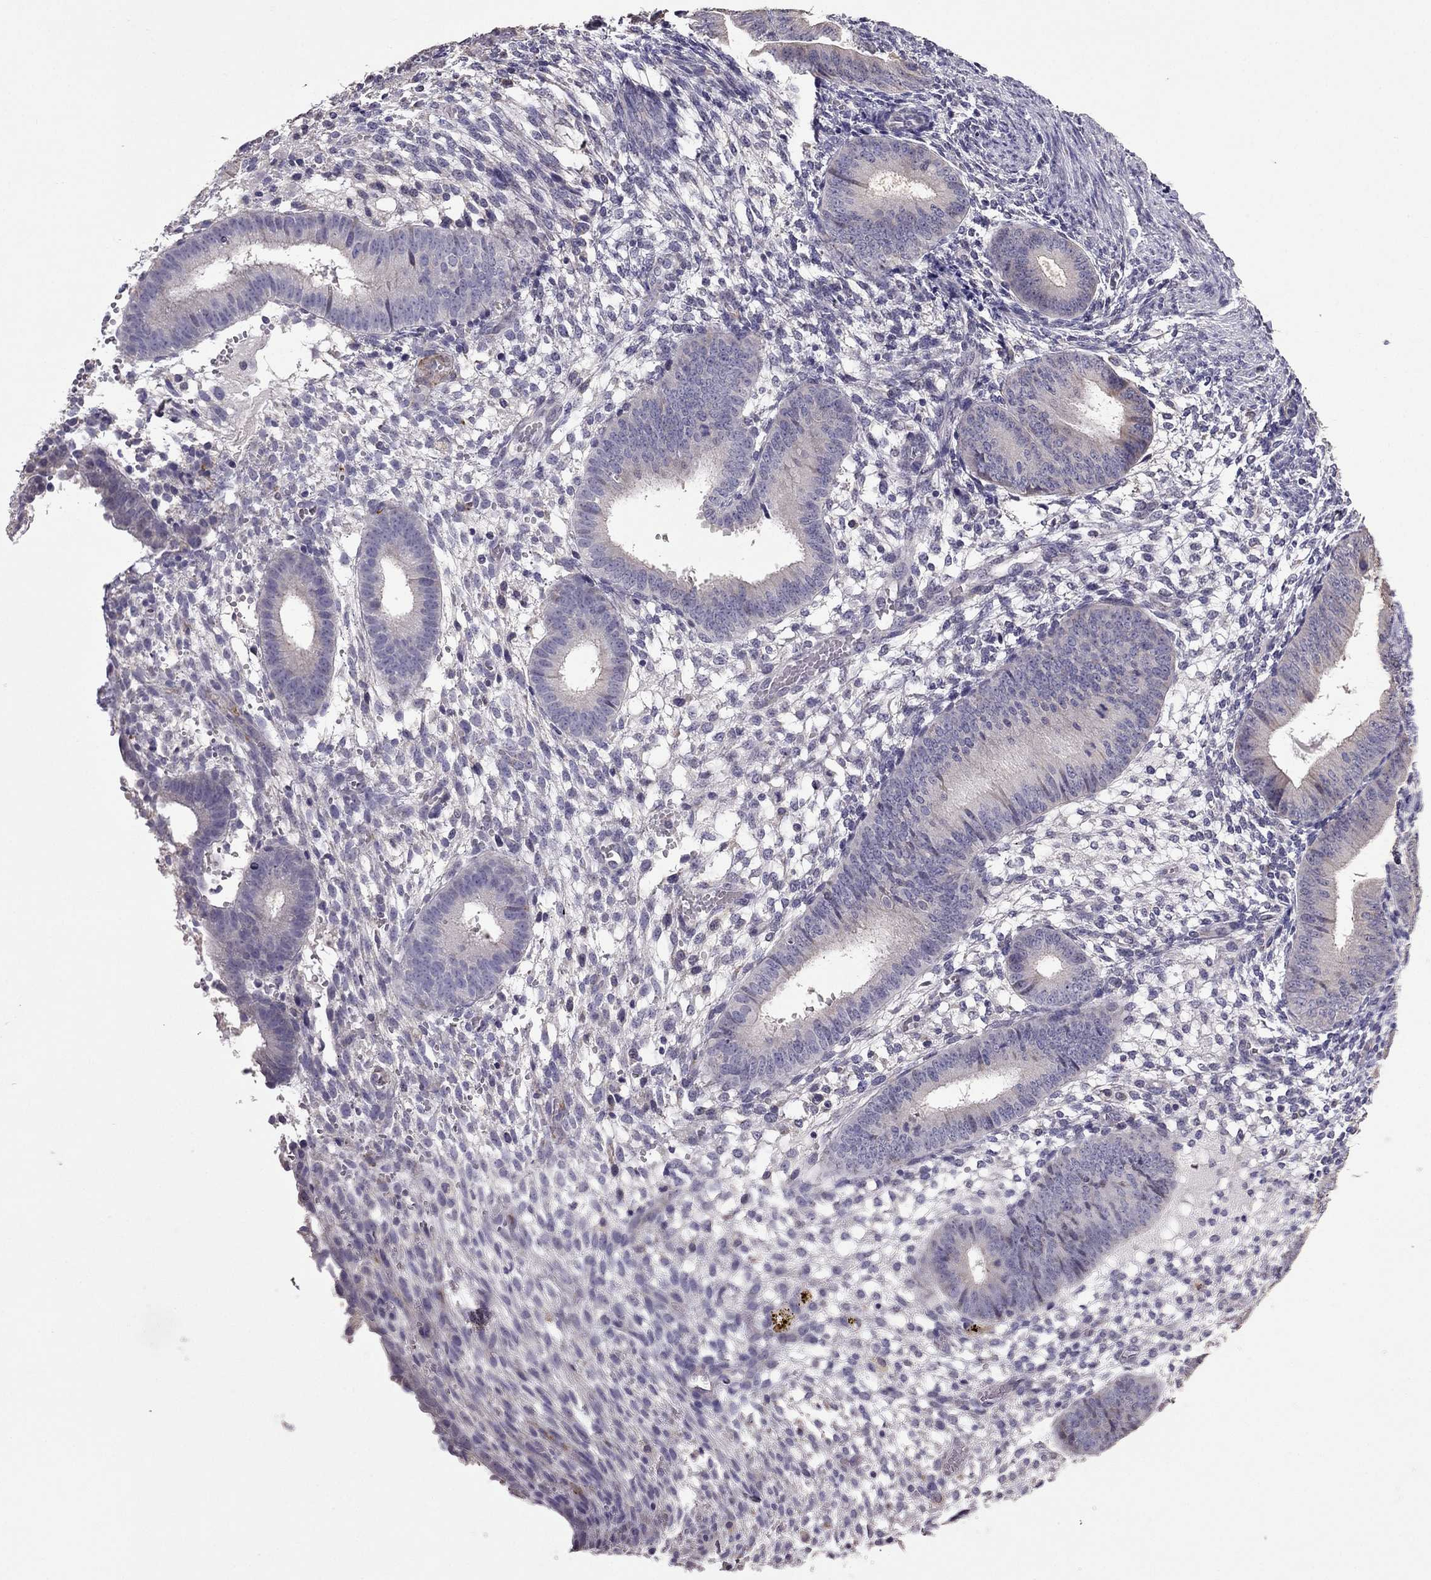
{"staining": {"intensity": "negative", "quantity": "none", "location": "none"}, "tissue": "endometrium", "cell_type": "Cells in endometrial stroma", "image_type": "normal", "snomed": [{"axis": "morphology", "description": "Normal tissue, NOS"}, {"axis": "topography", "description": "Endometrium"}], "caption": "Cells in endometrial stroma show no significant protein expression in normal endometrium. The staining was performed using DAB to visualize the protein expression in brown, while the nuclei were stained in blue with hematoxylin (Magnification: 20x).", "gene": "CDH9", "patient": {"sex": "female", "age": 39}}